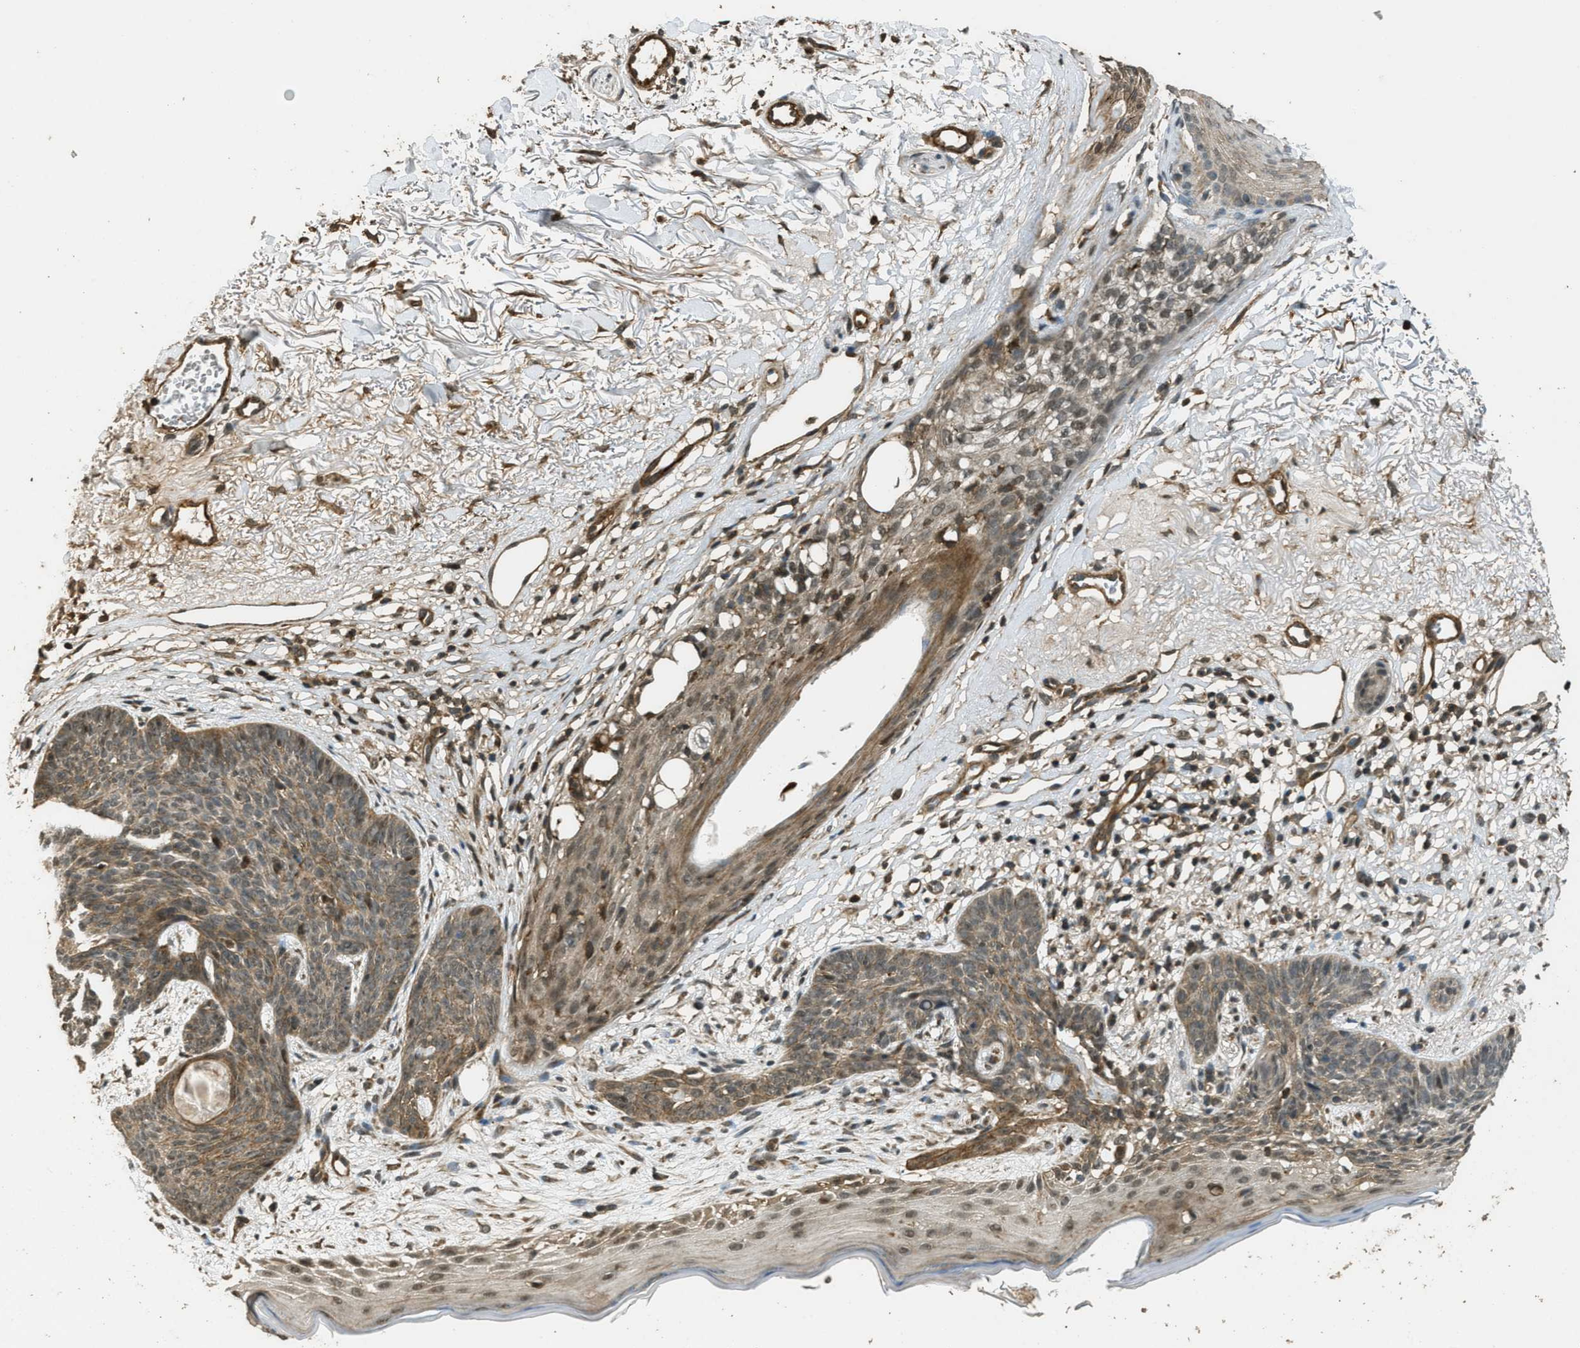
{"staining": {"intensity": "moderate", "quantity": ">75%", "location": "cytoplasmic/membranous"}, "tissue": "skin cancer", "cell_type": "Tumor cells", "image_type": "cancer", "snomed": [{"axis": "morphology", "description": "Normal tissue, NOS"}, {"axis": "morphology", "description": "Basal cell carcinoma"}, {"axis": "topography", "description": "Skin"}], "caption": "Human skin basal cell carcinoma stained for a protein (brown) displays moderate cytoplasmic/membranous positive positivity in approximately >75% of tumor cells.", "gene": "PPP6R3", "patient": {"sex": "female", "age": 70}}